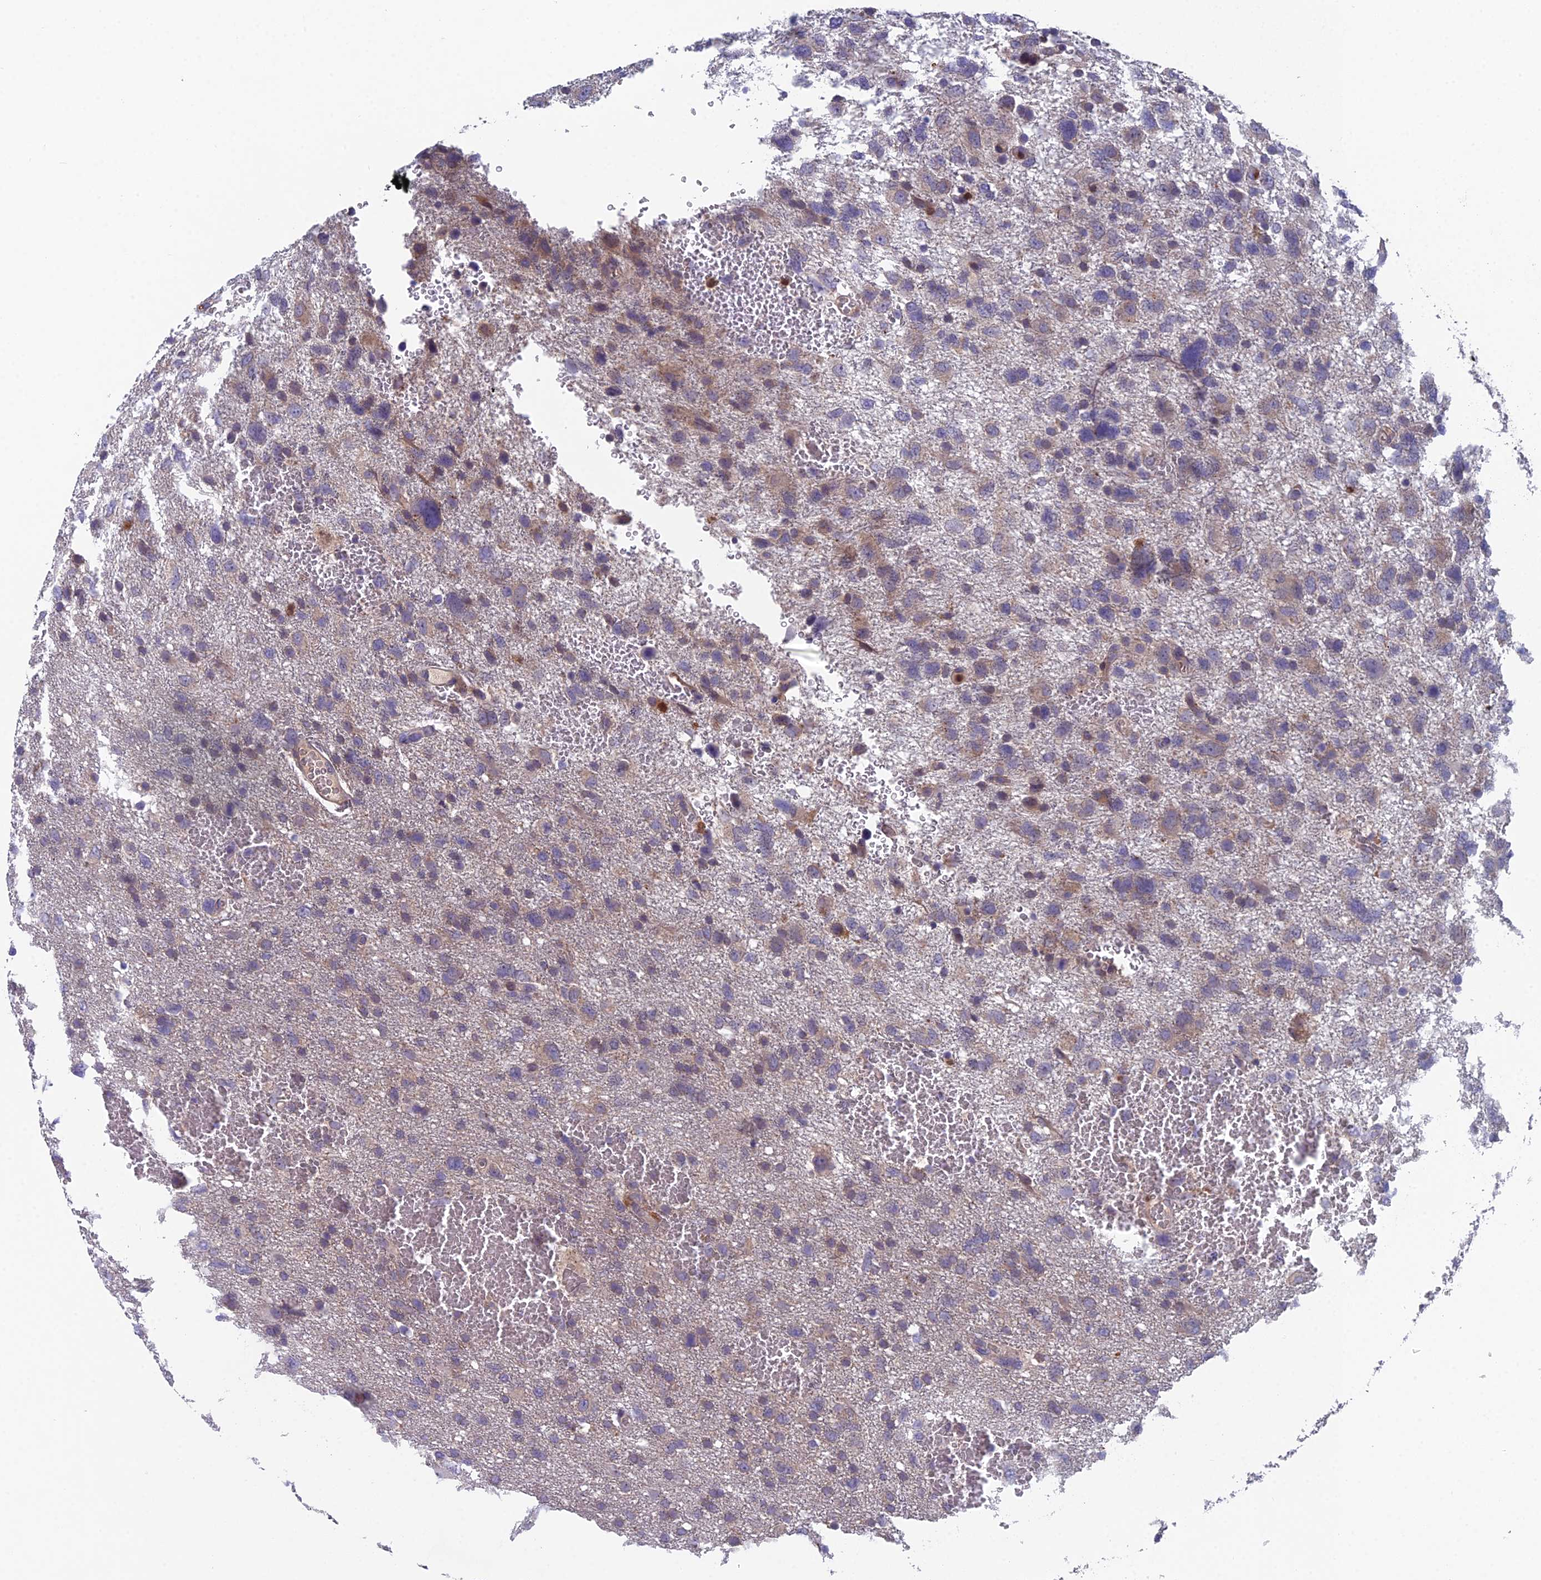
{"staining": {"intensity": "weak", "quantity": "25%-75%", "location": "cytoplasmic/membranous"}, "tissue": "glioma", "cell_type": "Tumor cells", "image_type": "cancer", "snomed": [{"axis": "morphology", "description": "Glioma, malignant, High grade"}, {"axis": "topography", "description": "Brain"}], "caption": "Immunohistochemistry (IHC) image of human high-grade glioma (malignant) stained for a protein (brown), which exhibits low levels of weak cytoplasmic/membranous expression in about 25%-75% of tumor cells.", "gene": "GALK2", "patient": {"sex": "male", "age": 61}}